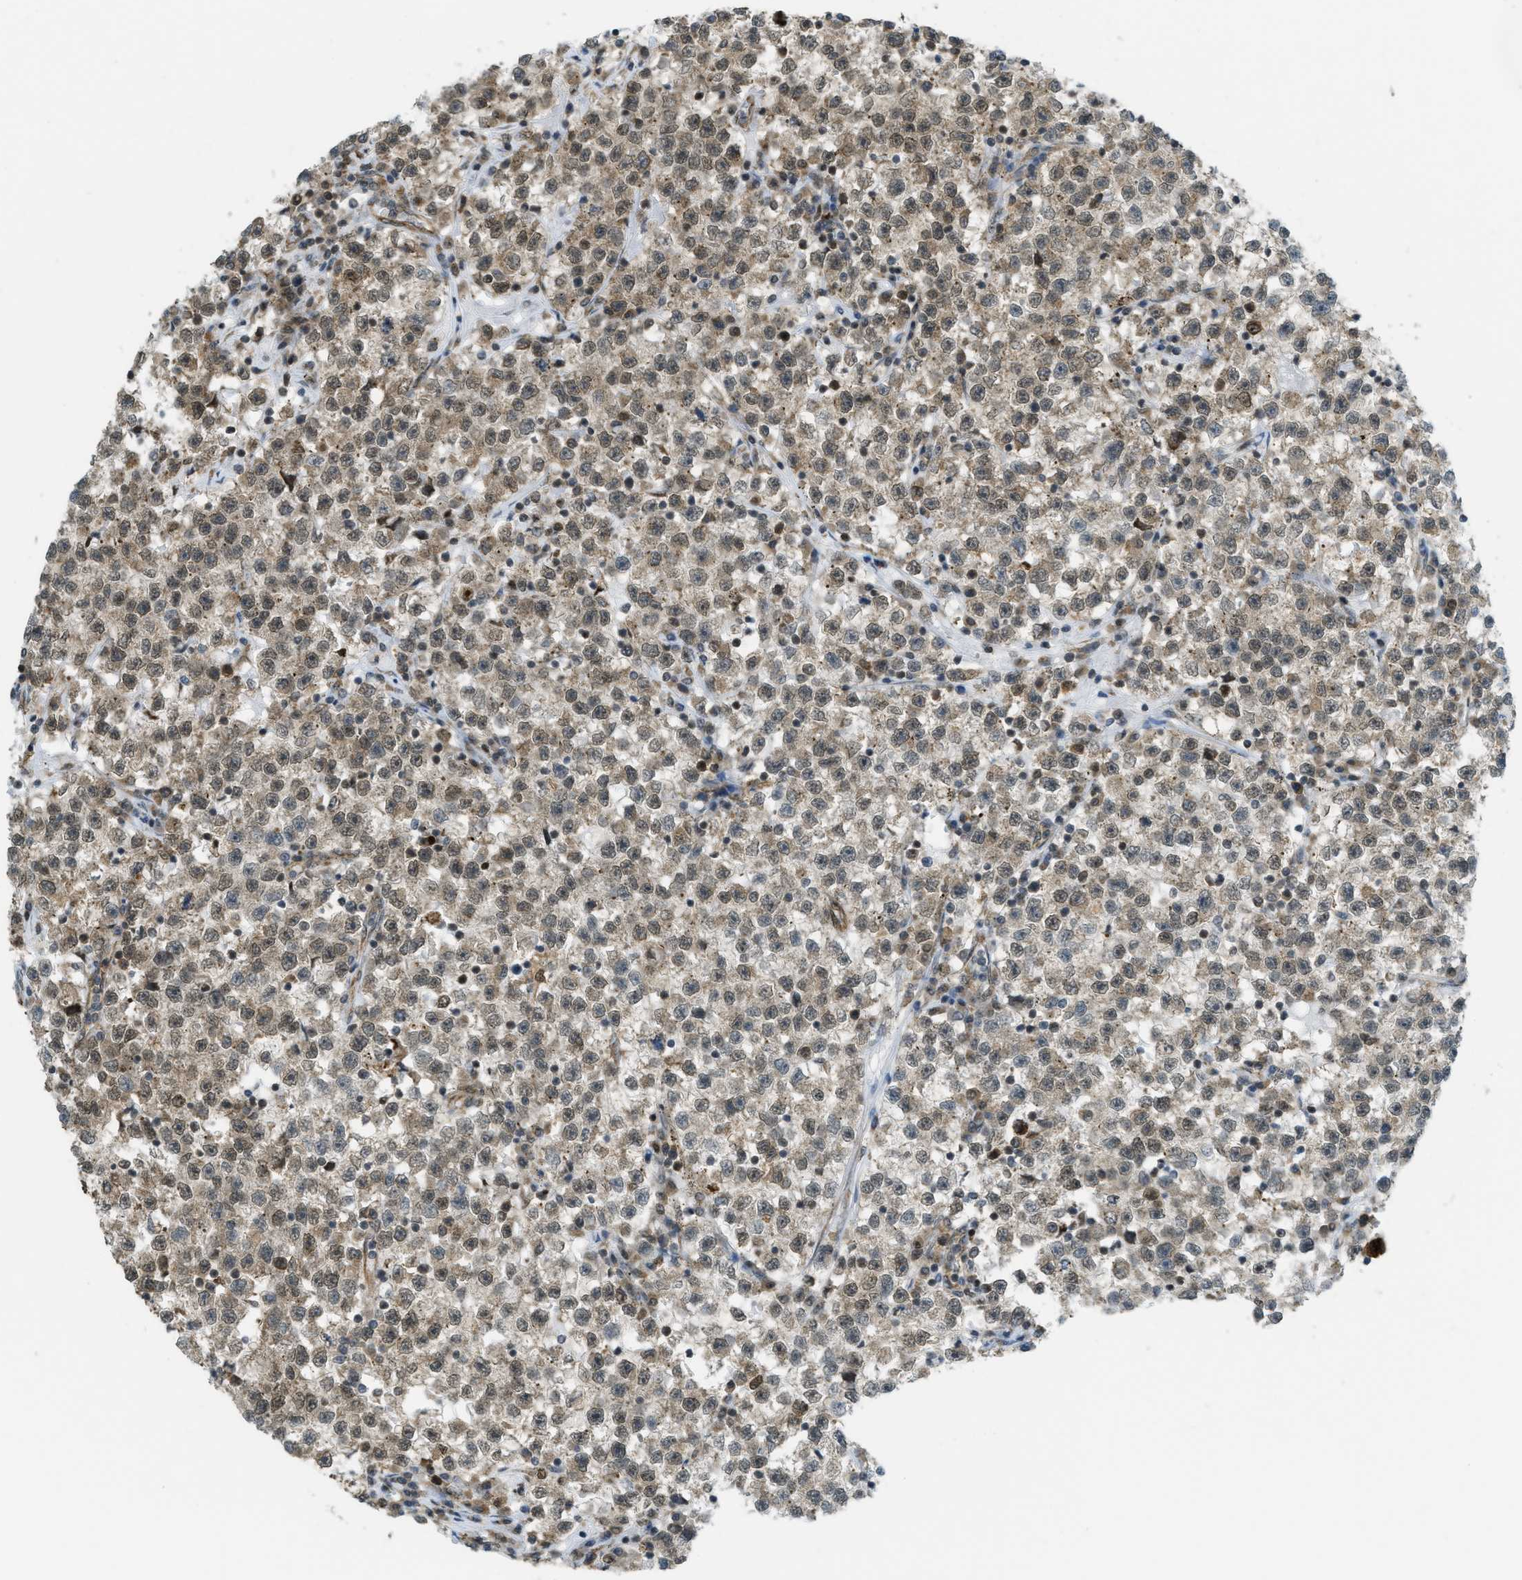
{"staining": {"intensity": "moderate", "quantity": "25%-75%", "location": "cytoplasmic/membranous"}, "tissue": "testis cancer", "cell_type": "Tumor cells", "image_type": "cancer", "snomed": [{"axis": "morphology", "description": "Seminoma, NOS"}, {"axis": "topography", "description": "Testis"}], "caption": "This is a histology image of immunohistochemistry staining of testis cancer, which shows moderate staining in the cytoplasmic/membranous of tumor cells.", "gene": "TNPO1", "patient": {"sex": "male", "age": 22}}